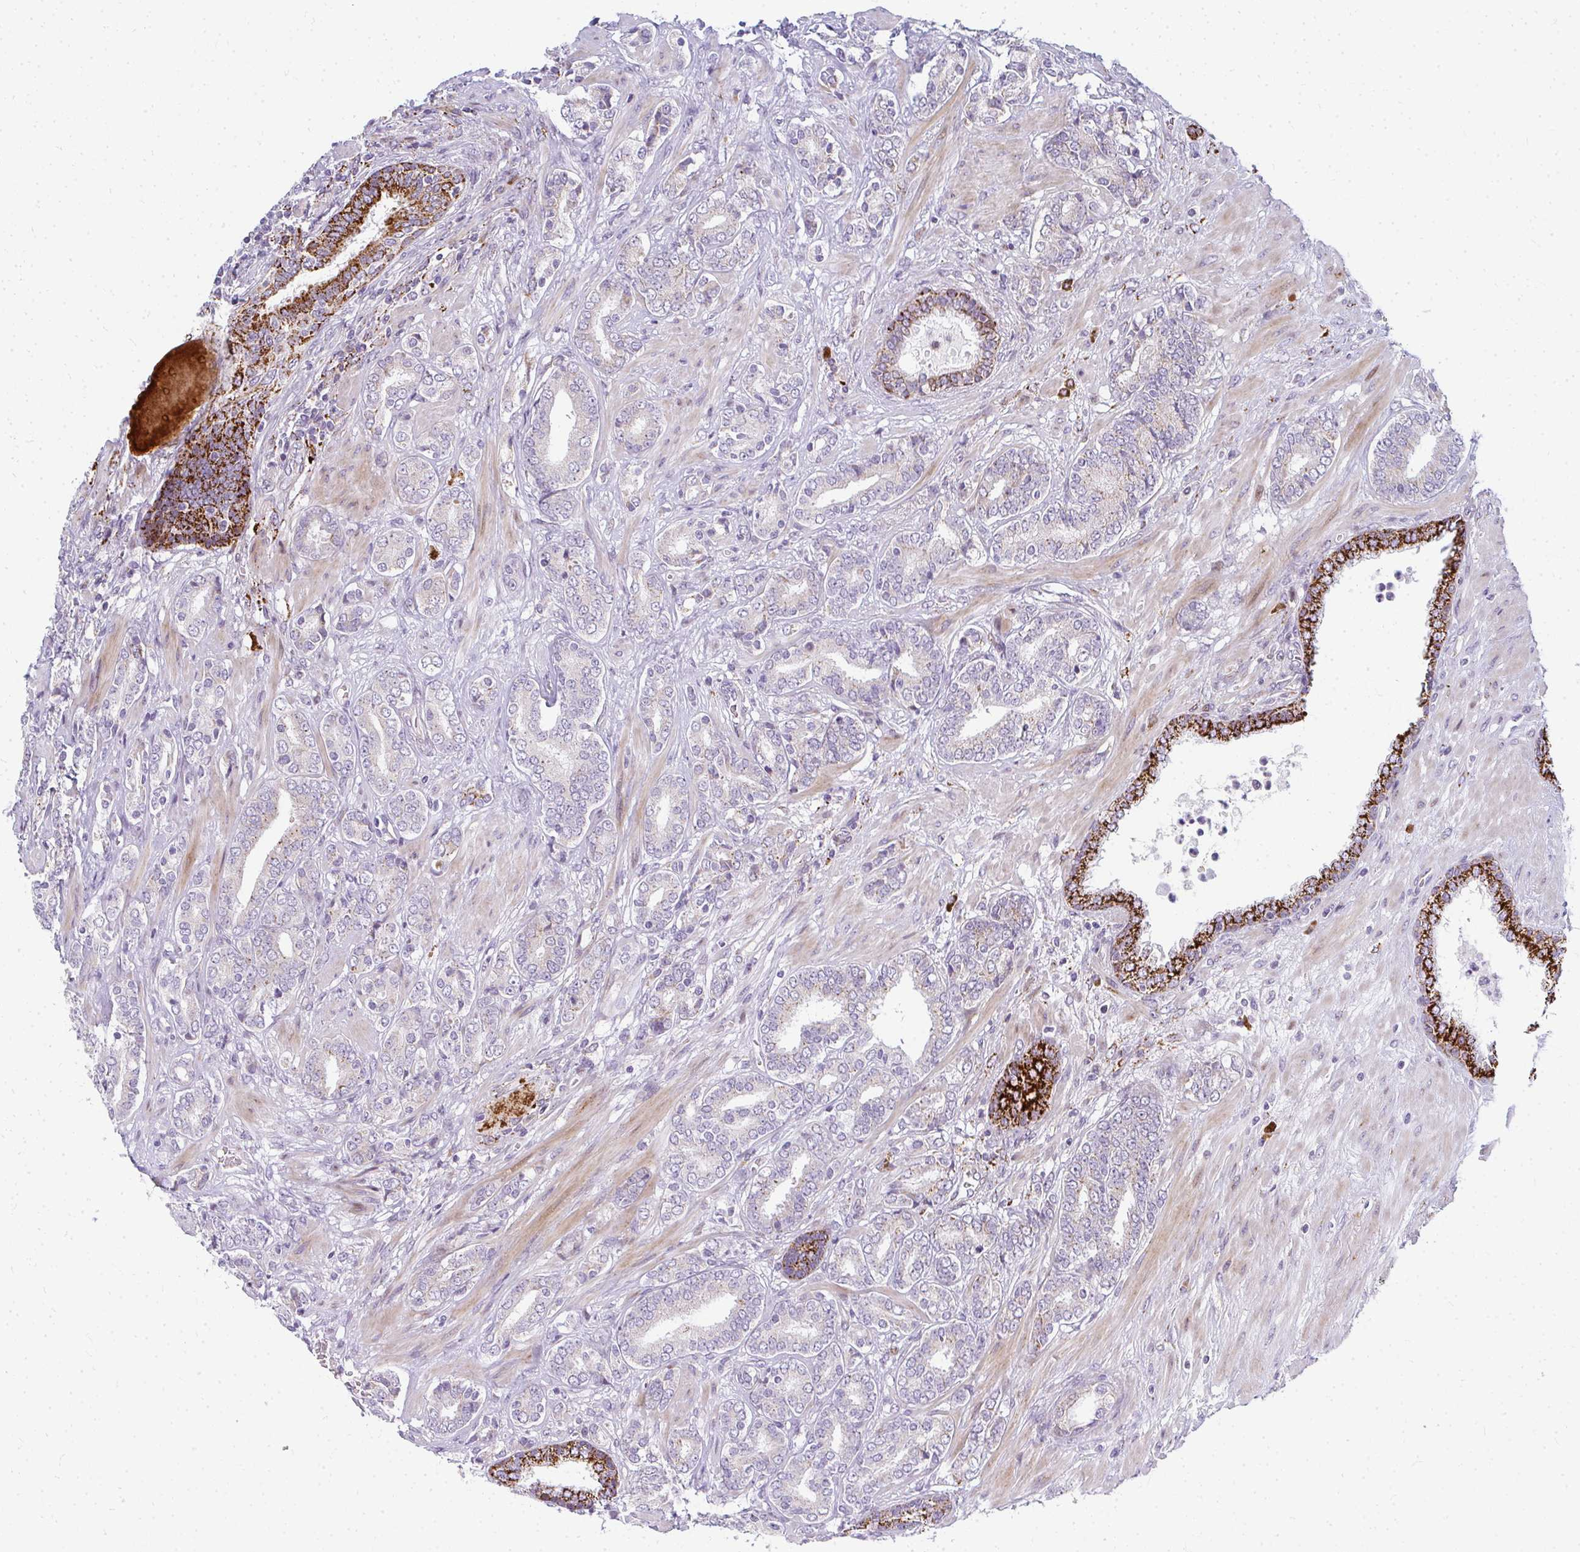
{"staining": {"intensity": "negative", "quantity": "none", "location": "none"}, "tissue": "prostate cancer", "cell_type": "Tumor cells", "image_type": "cancer", "snomed": [{"axis": "morphology", "description": "Adenocarcinoma, High grade"}, {"axis": "topography", "description": "Prostate"}], "caption": "This micrograph is of high-grade adenocarcinoma (prostate) stained with immunohistochemistry to label a protein in brown with the nuclei are counter-stained blue. There is no expression in tumor cells.", "gene": "PLA2G5", "patient": {"sex": "male", "age": 62}}